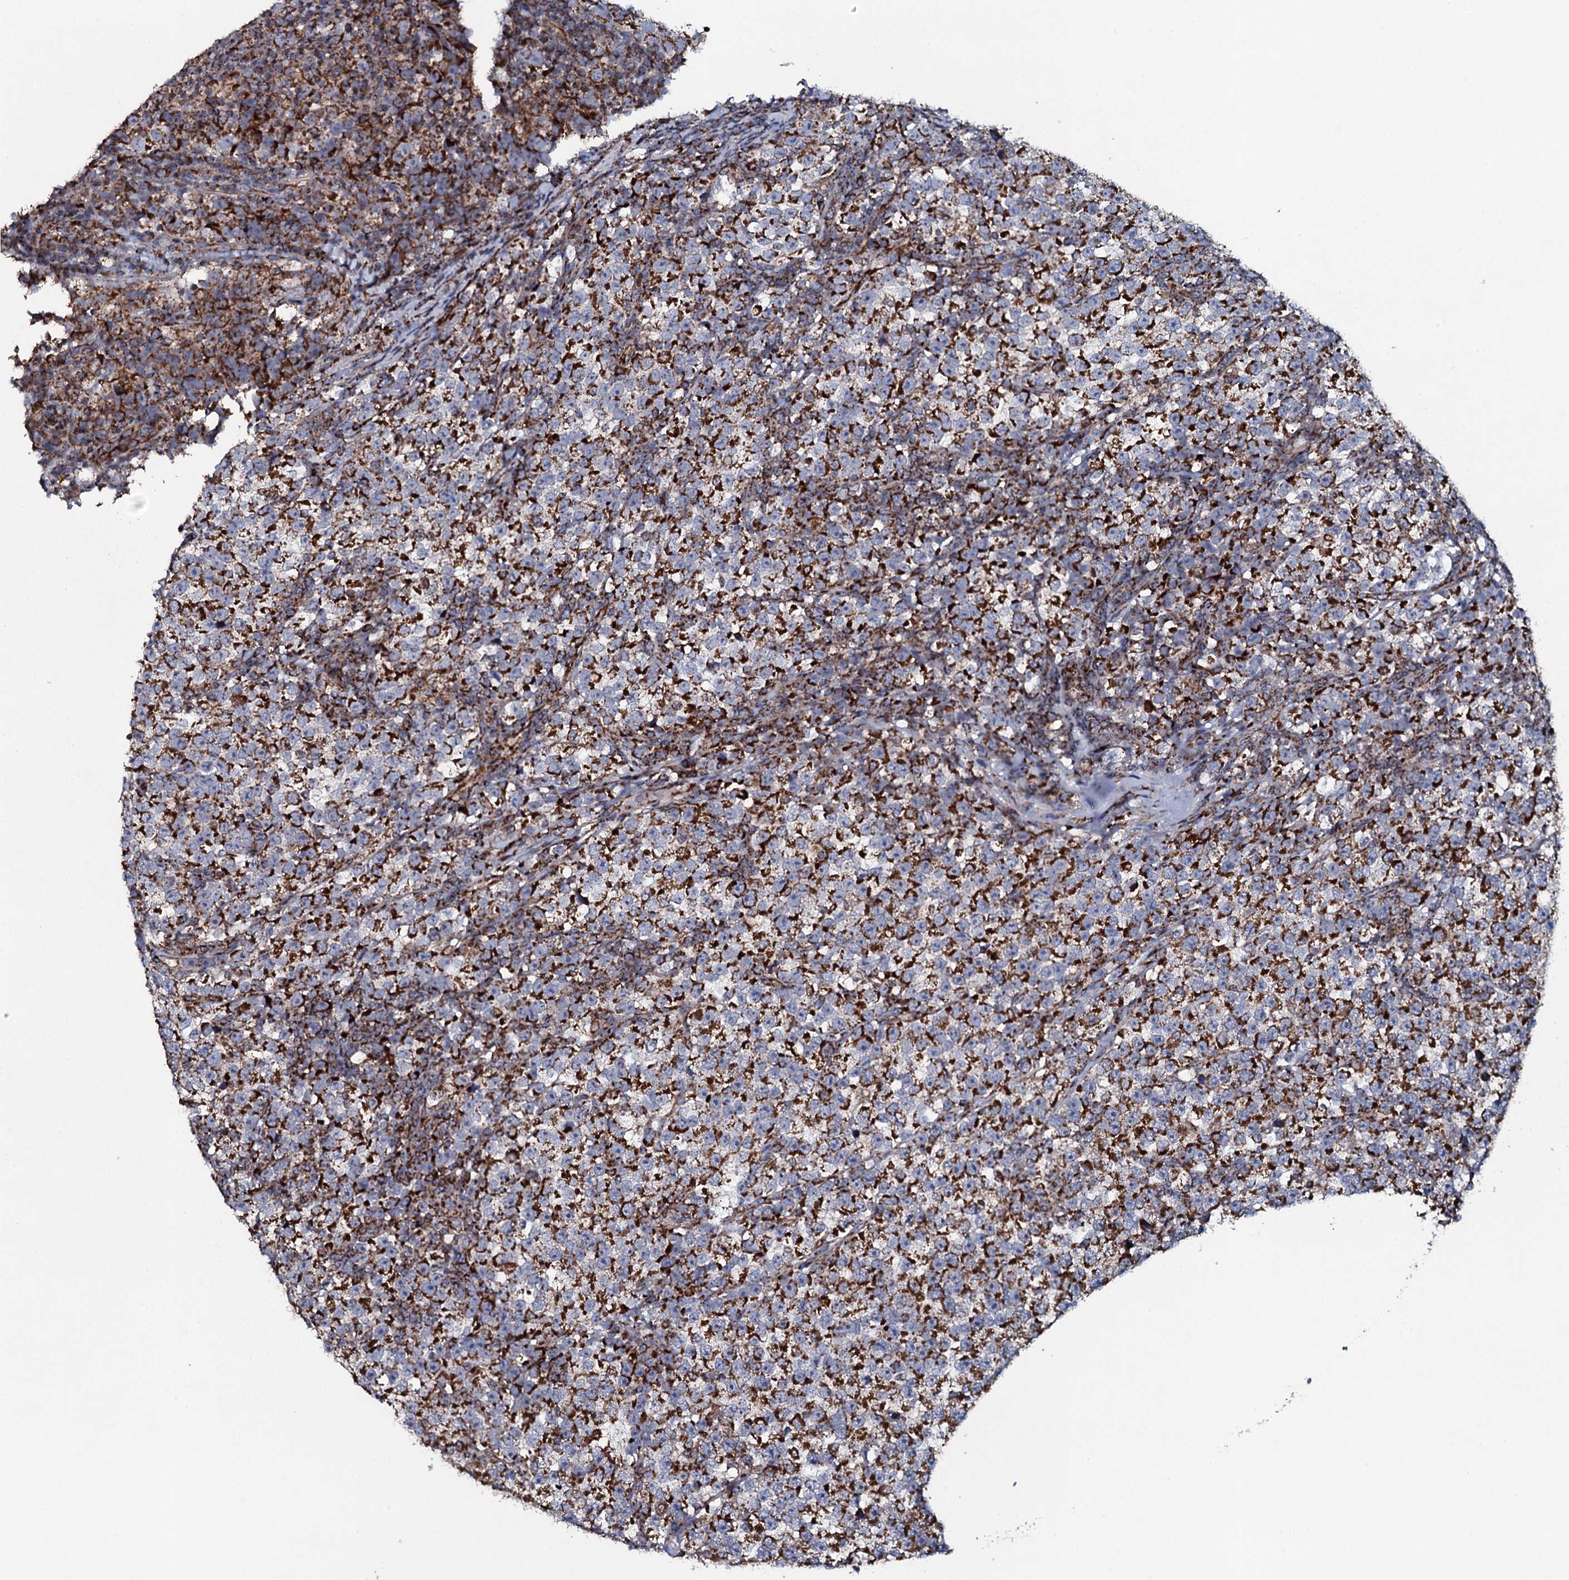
{"staining": {"intensity": "strong", "quantity": ">75%", "location": "cytoplasmic/membranous"}, "tissue": "testis cancer", "cell_type": "Tumor cells", "image_type": "cancer", "snomed": [{"axis": "morphology", "description": "Normal tissue, NOS"}, {"axis": "morphology", "description": "Seminoma, NOS"}, {"axis": "topography", "description": "Testis"}], "caption": "Strong cytoplasmic/membranous positivity for a protein is present in approximately >75% of tumor cells of testis cancer using immunohistochemistry.", "gene": "EVC2", "patient": {"sex": "male", "age": 43}}